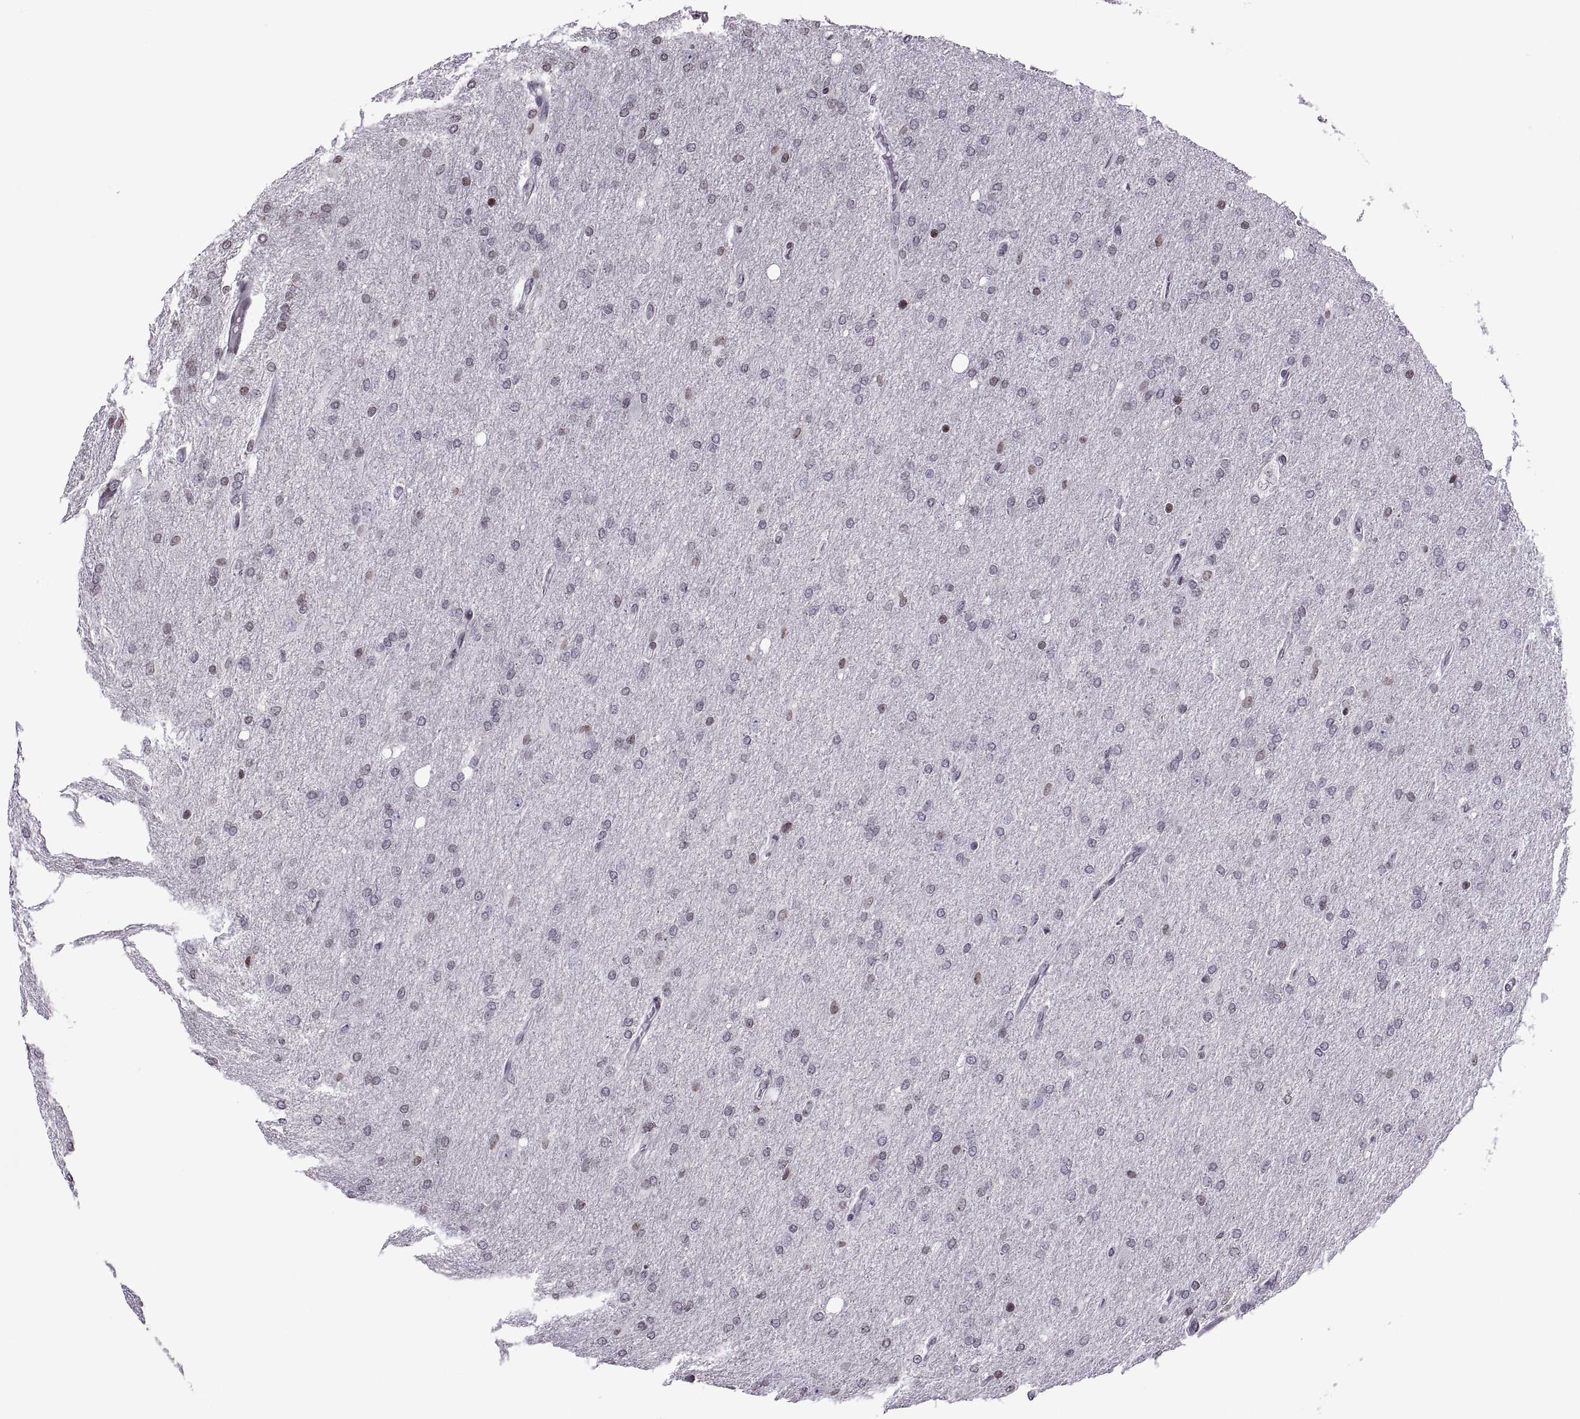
{"staining": {"intensity": "negative", "quantity": "none", "location": "none"}, "tissue": "glioma", "cell_type": "Tumor cells", "image_type": "cancer", "snomed": [{"axis": "morphology", "description": "Glioma, malignant, High grade"}, {"axis": "topography", "description": "Cerebral cortex"}], "caption": "High power microscopy histopathology image of an immunohistochemistry image of glioma, revealing no significant positivity in tumor cells. The staining is performed using DAB (3,3'-diaminobenzidine) brown chromogen with nuclei counter-stained in using hematoxylin.", "gene": "H1-8", "patient": {"sex": "male", "age": 70}}